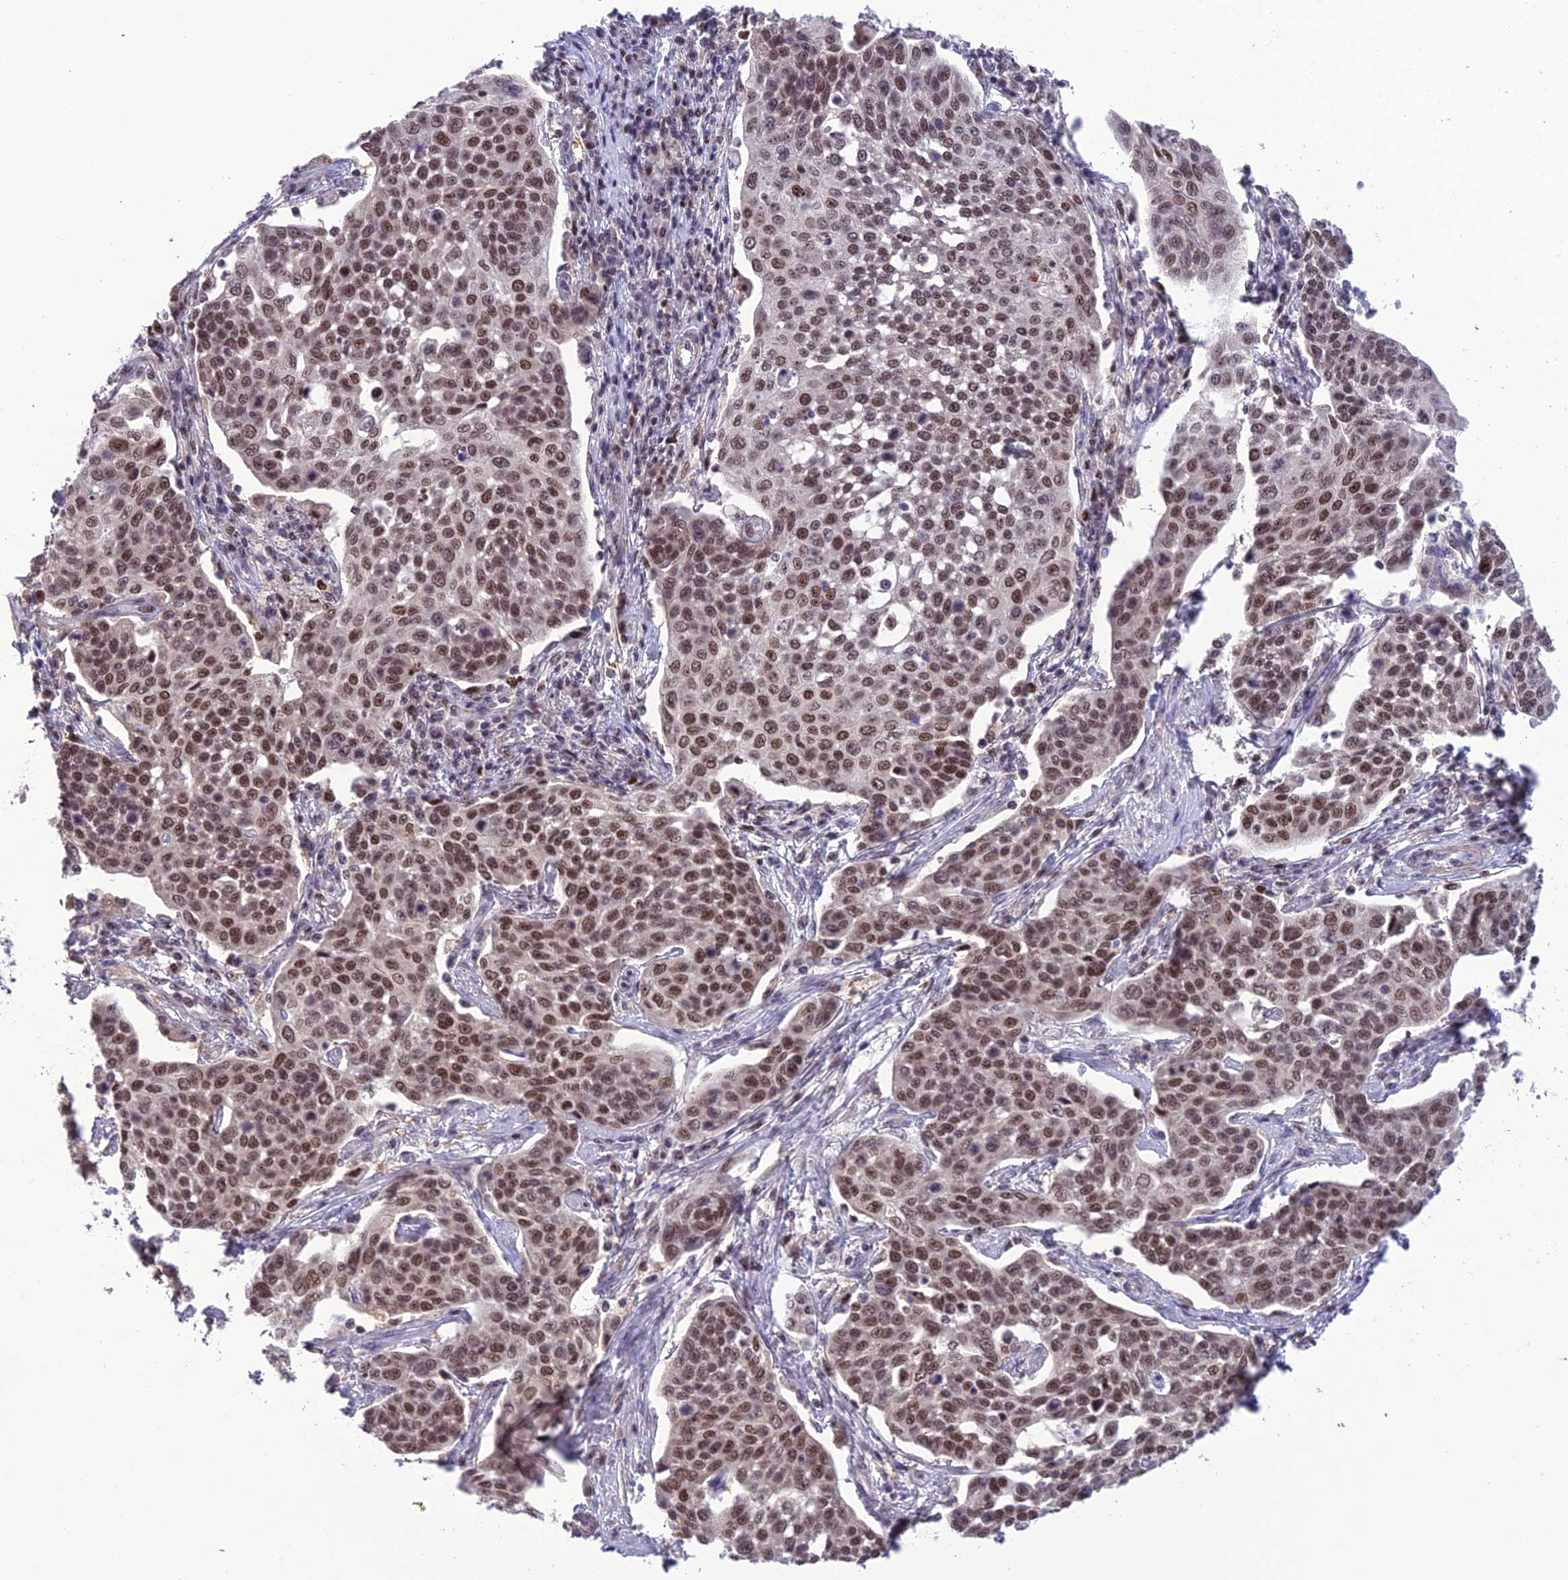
{"staining": {"intensity": "moderate", "quantity": ">75%", "location": "nuclear"}, "tissue": "cervical cancer", "cell_type": "Tumor cells", "image_type": "cancer", "snomed": [{"axis": "morphology", "description": "Squamous cell carcinoma, NOS"}, {"axis": "topography", "description": "Cervix"}], "caption": "Immunohistochemistry image of squamous cell carcinoma (cervical) stained for a protein (brown), which shows medium levels of moderate nuclear expression in about >75% of tumor cells.", "gene": "MIS12", "patient": {"sex": "female", "age": 34}}